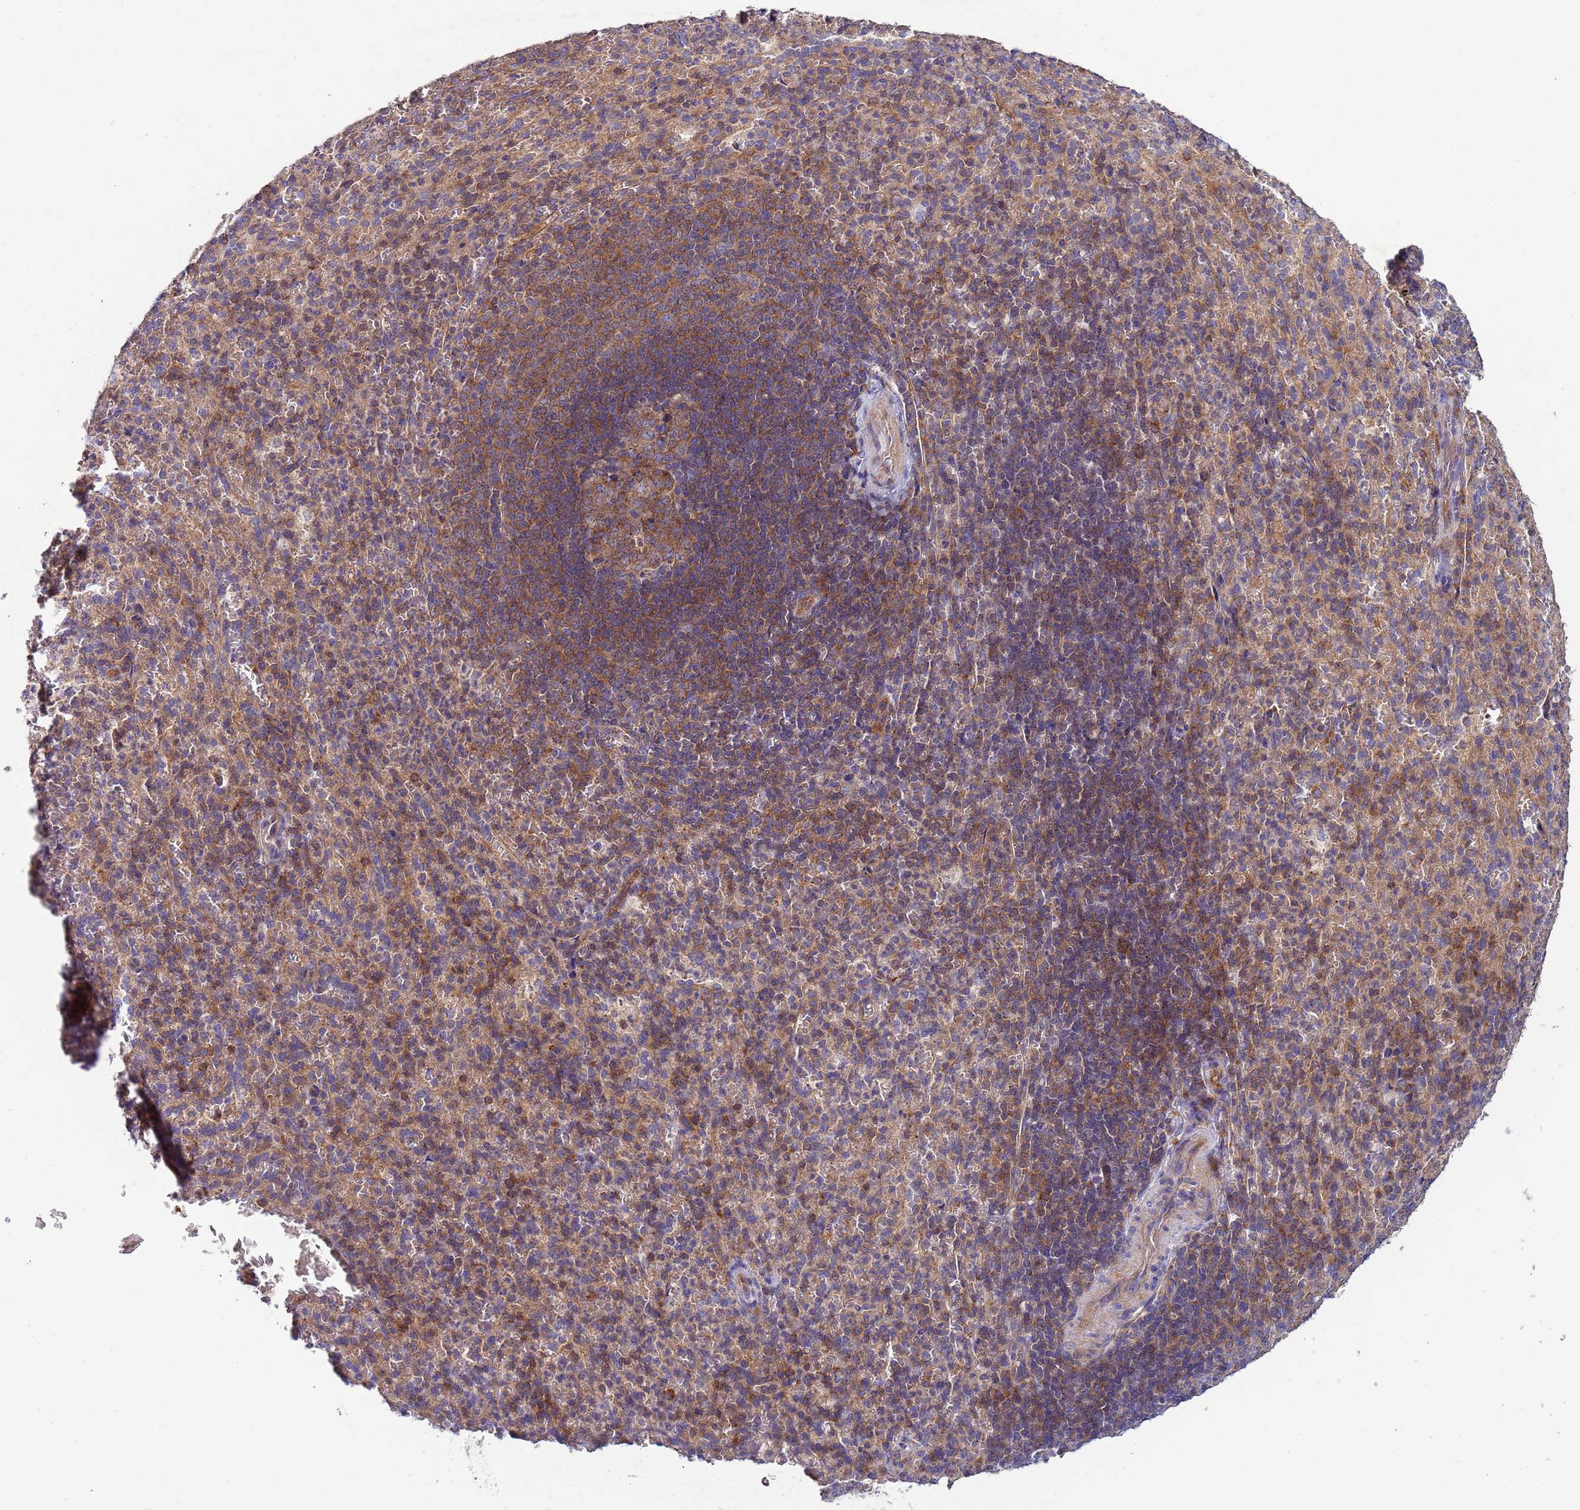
{"staining": {"intensity": "moderate", "quantity": "25%-75%", "location": "cytoplasmic/membranous"}, "tissue": "spleen", "cell_type": "Cells in red pulp", "image_type": "normal", "snomed": [{"axis": "morphology", "description": "Normal tissue, NOS"}, {"axis": "topography", "description": "Spleen"}], "caption": "This image exhibits IHC staining of normal human spleen, with medium moderate cytoplasmic/membranous positivity in approximately 25%-75% of cells in red pulp.", "gene": "CDC34", "patient": {"sex": "female", "age": 21}}